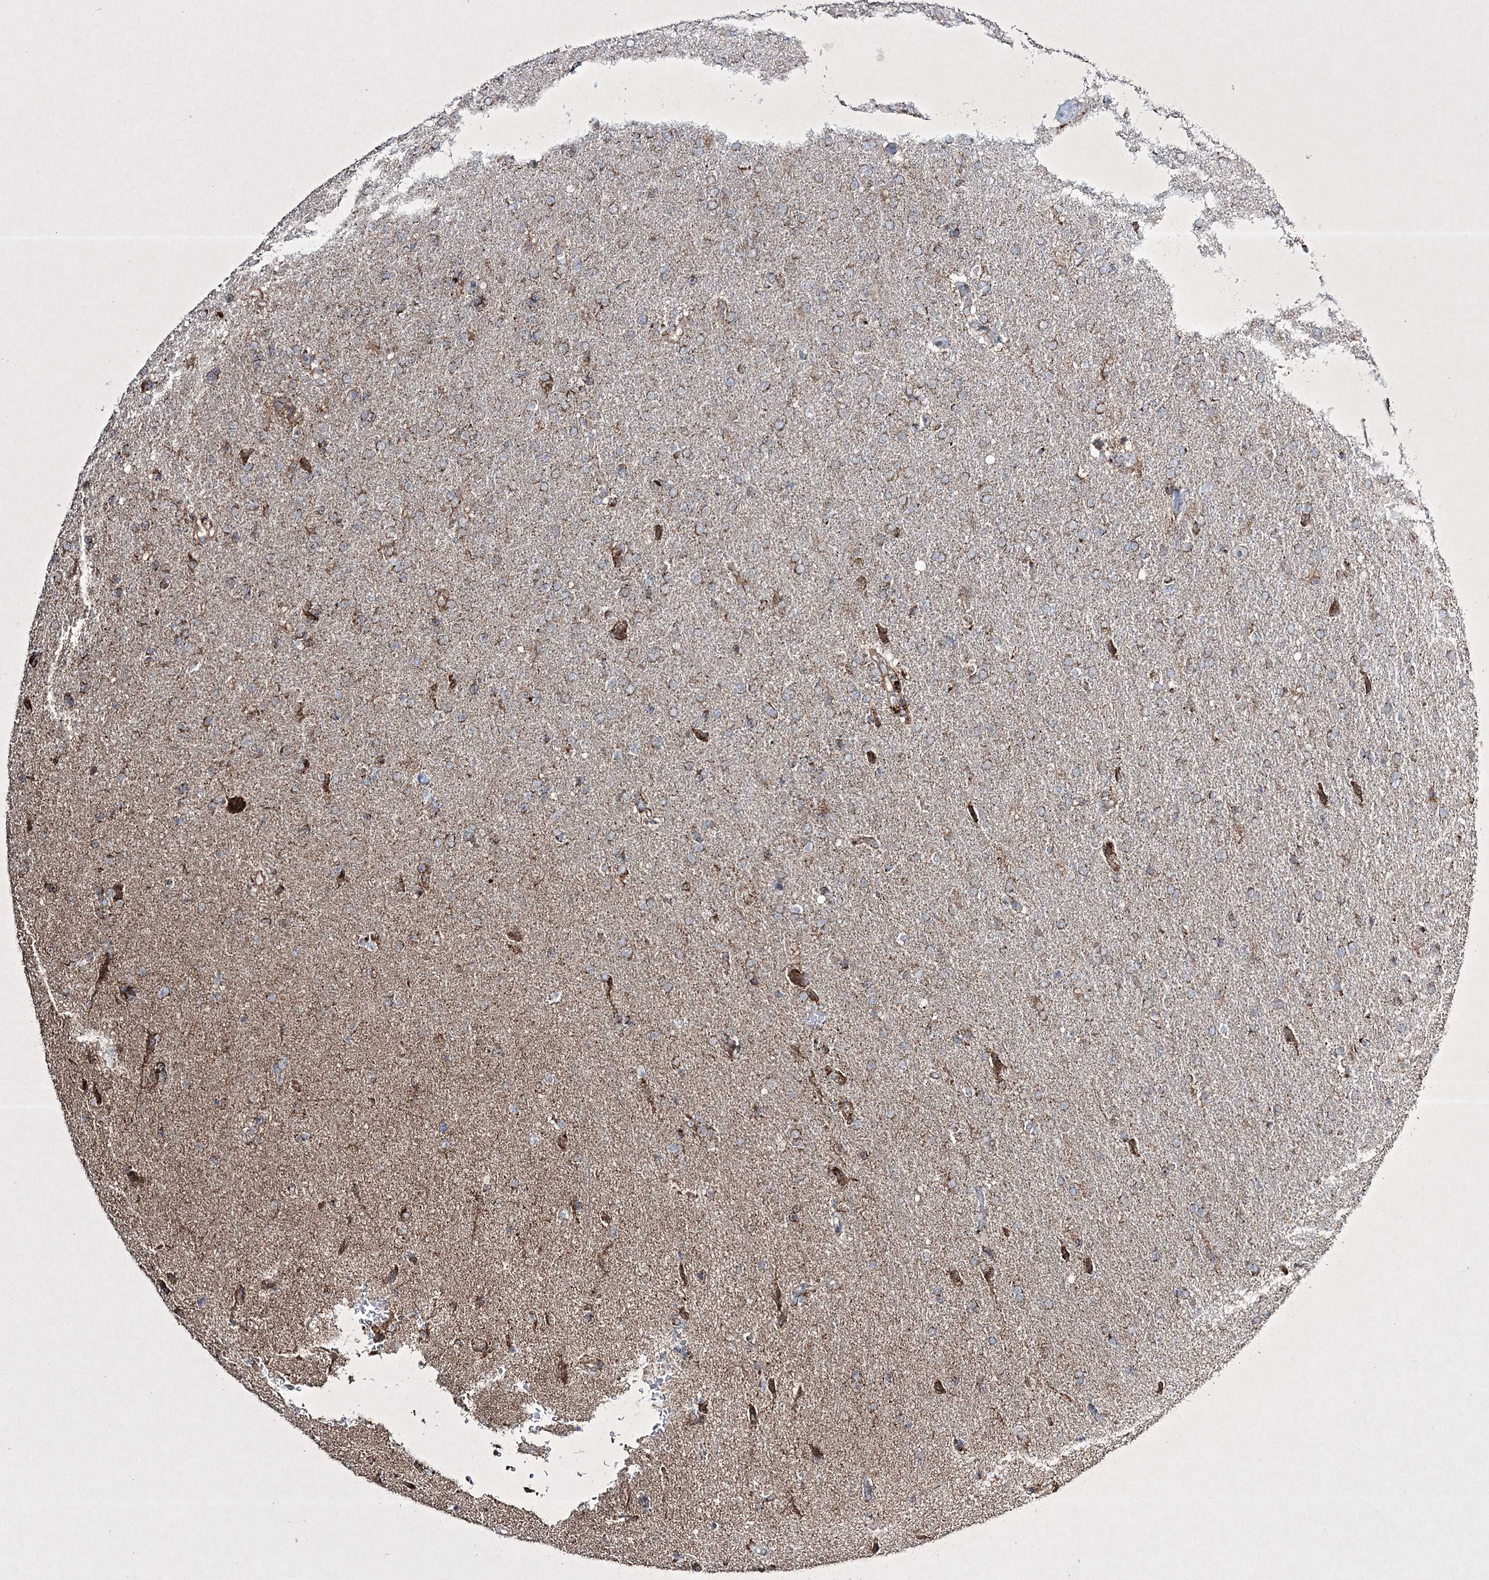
{"staining": {"intensity": "moderate", "quantity": "<25%", "location": "cytoplasmic/membranous"}, "tissue": "glioma", "cell_type": "Tumor cells", "image_type": "cancer", "snomed": [{"axis": "morphology", "description": "Glioma, malignant, High grade"}, {"axis": "topography", "description": "Brain"}], "caption": "Tumor cells display low levels of moderate cytoplasmic/membranous expression in about <25% of cells in glioma.", "gene": "RICTOR", "patient": {"sex": "male", "age": 72}}